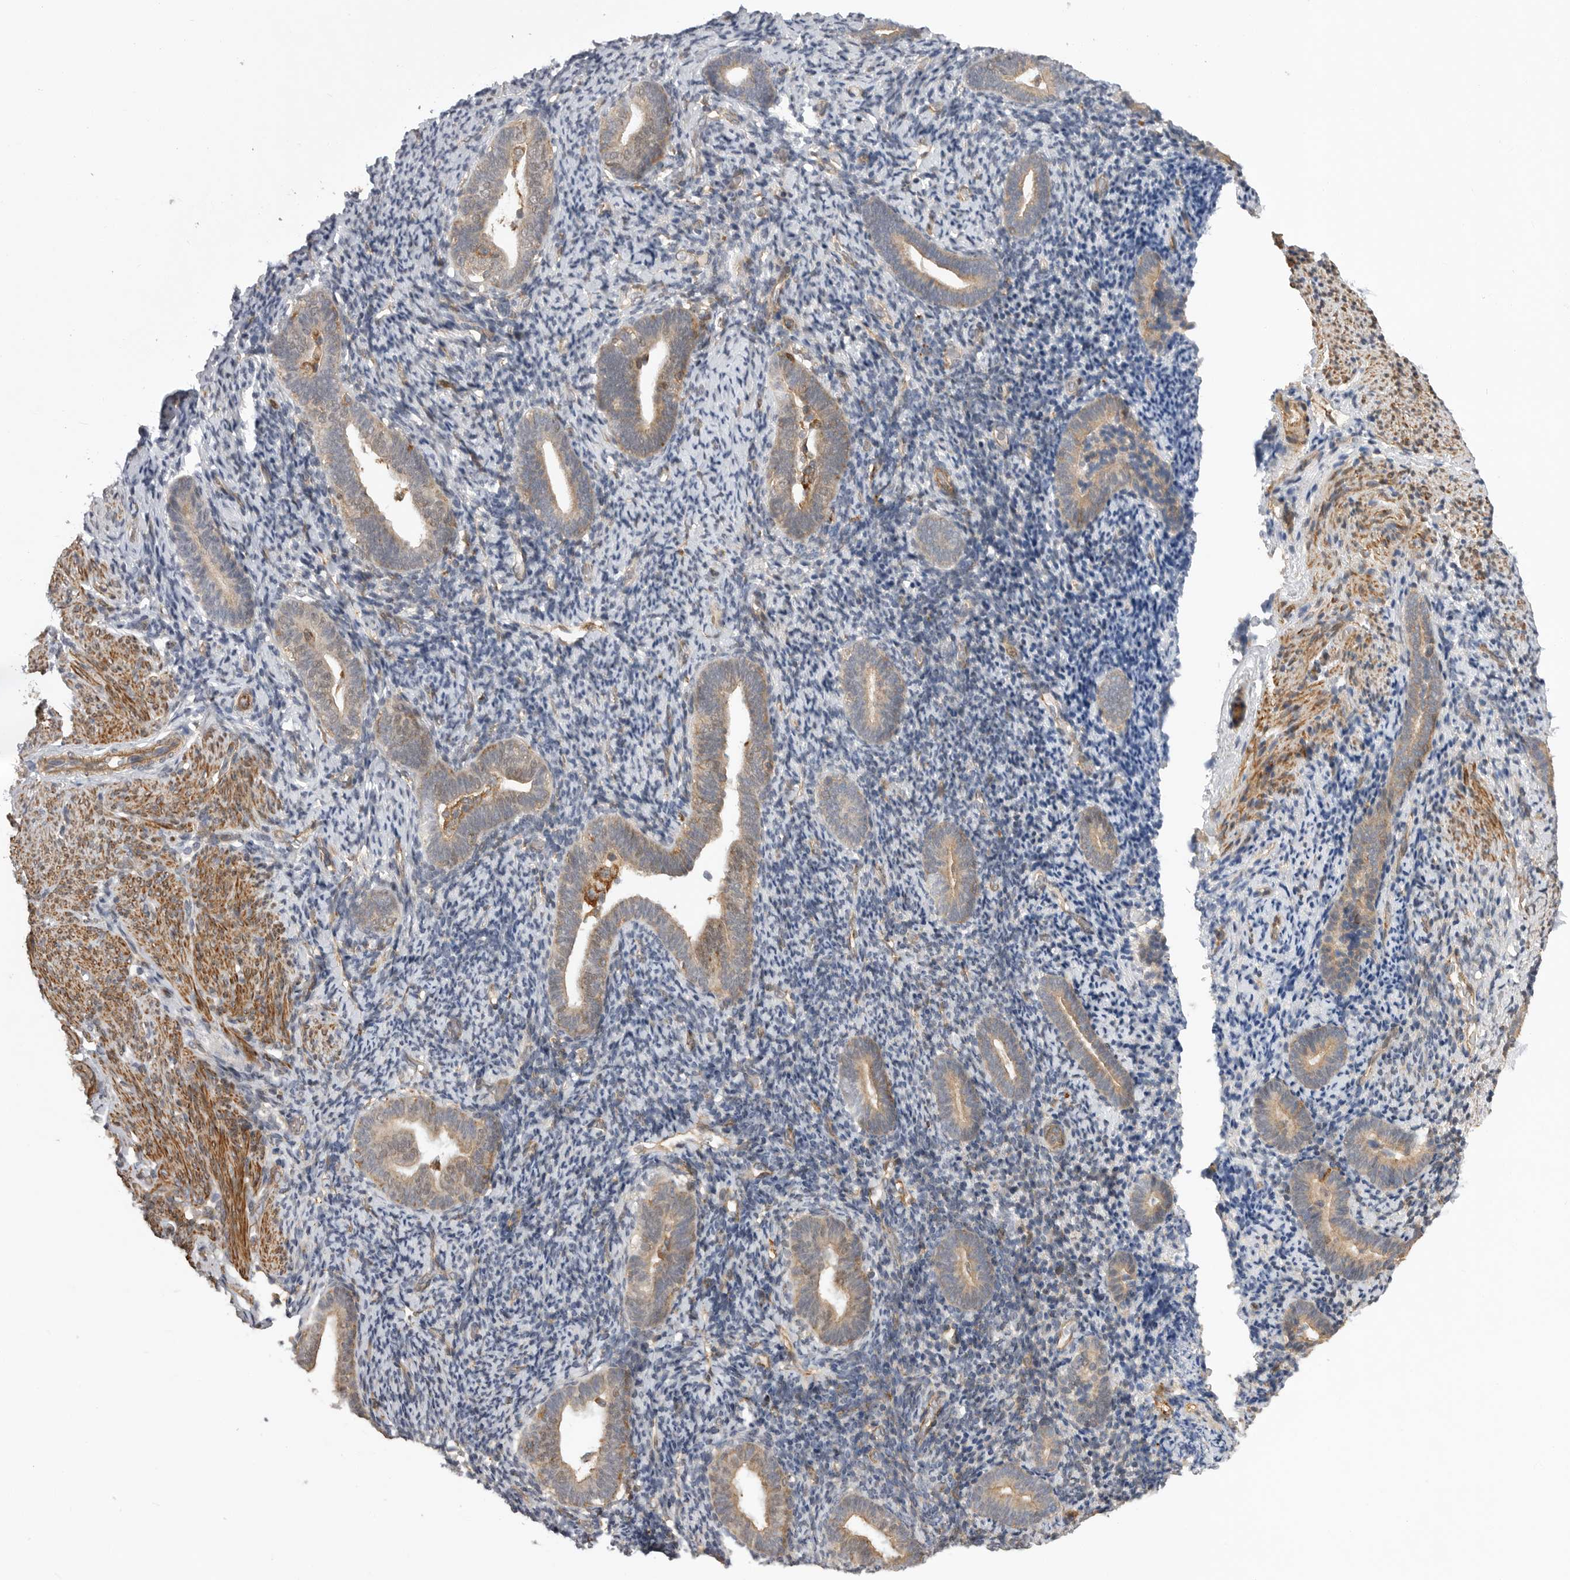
{"staining": {"intensity": "weak", "quantity": "<25%", "location": "cytoplasmic/membranous"}, "tissue": "endometrium", "cell_type": "Cells in endometrial stroma", "image_type": "normal", "snomed": [{"axis": "morphology", "description": "Normal tissue, NOS"}, {"axis": "topography", "description": "Endometrium"}], "caption": "High power microscopy photomicrograph of an IHC histopathology image of normal endometrium, revealing no significant staining in cells in endometrial stroma. Nuclei are stained in blue.", "gene": "TRIM56", "patient": {"sex": "female", "age": 51}}